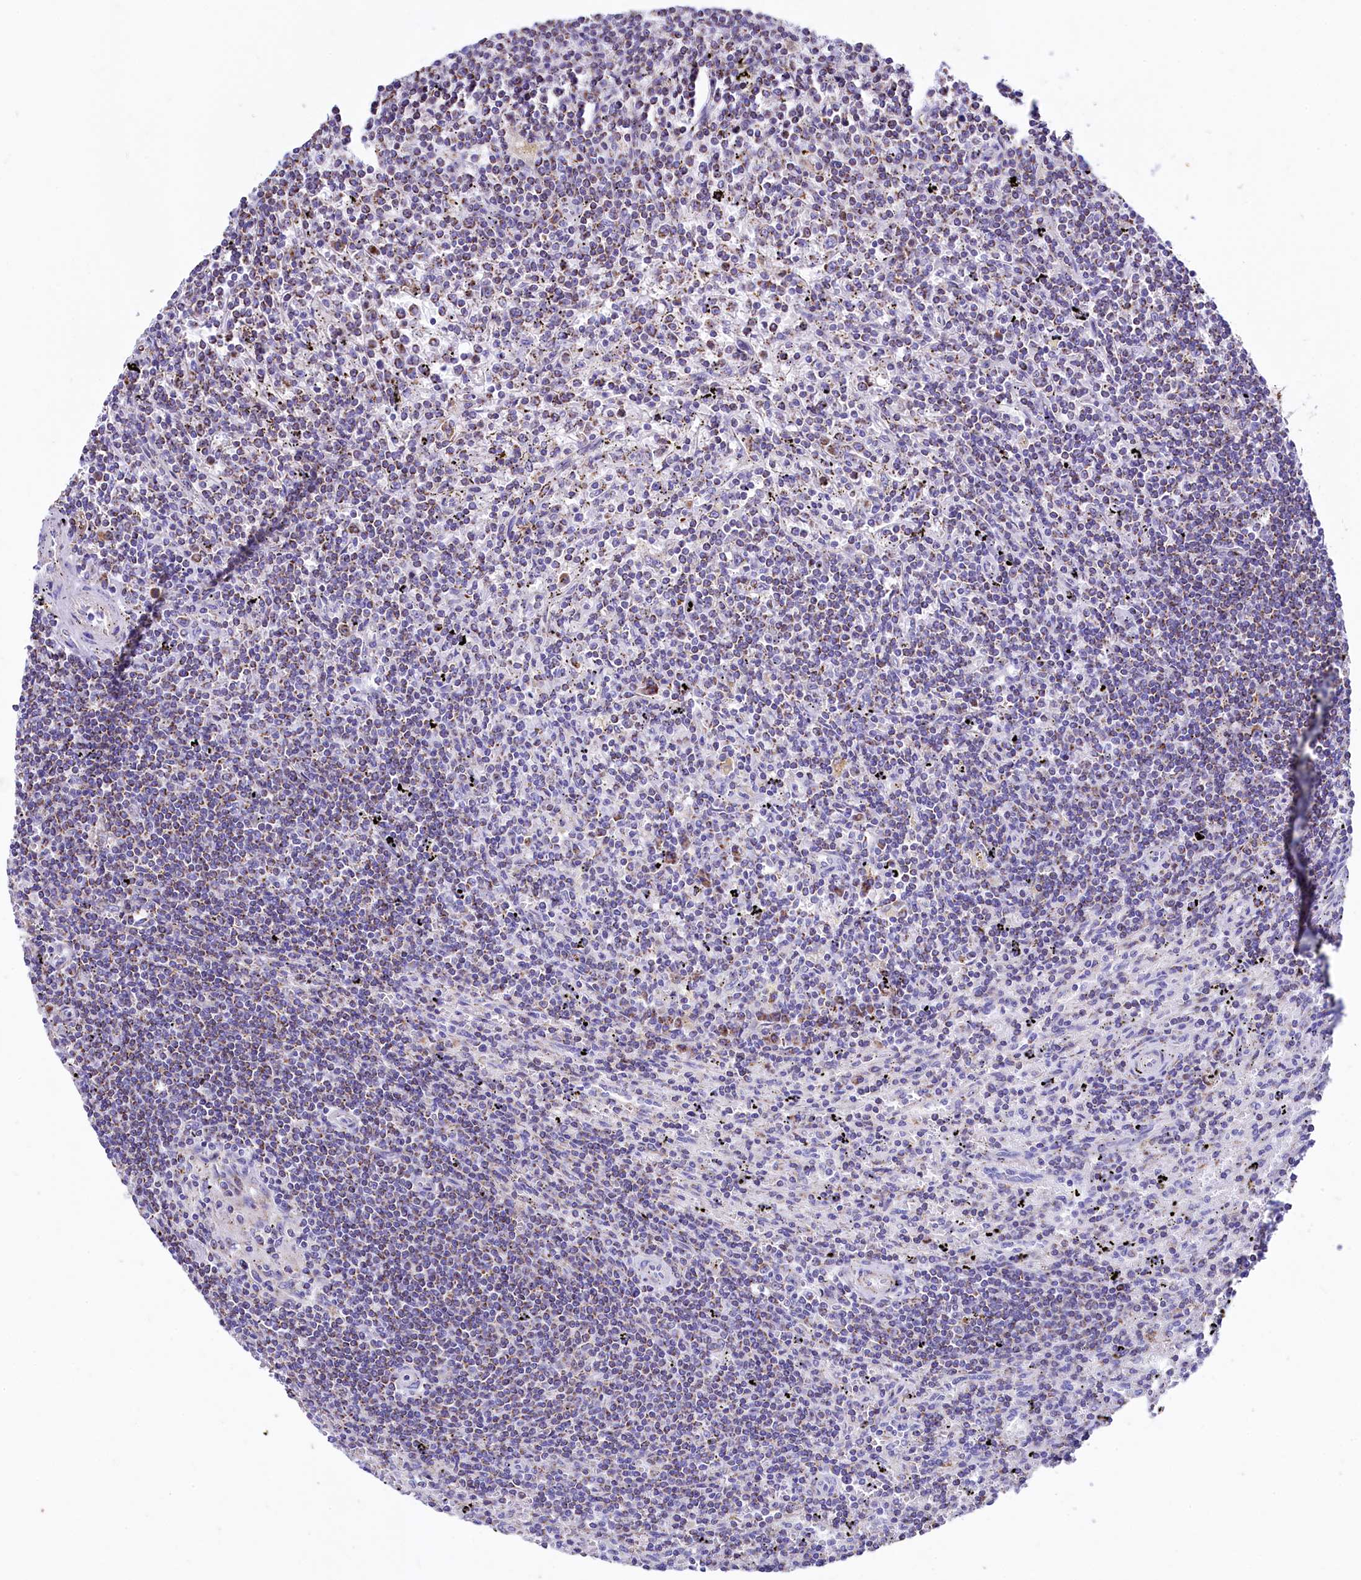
{"staining": {"intensity": "weak", "quantity": "<25%", "location": "cytoplasmic/membranous"}, "tissue": "lymphoma", "cell_type": "Tumor cells", "image_type": "cancer", "snomed": [{"axis": "morphology", "description": "Malignant lymphoma, non-Hodgkin's type, Low grade"}, {"axis": "topography", "description": "Spleen"}], "caption": "Immunohistochemistry image of malignant lymphoma, non-Hodgkin's type (low-grade) stained for a protein (brown), which exhibits no positivity in tumor cells.", "gene": "IDH3A", "patient": {"sex": "male", "age": 76}}